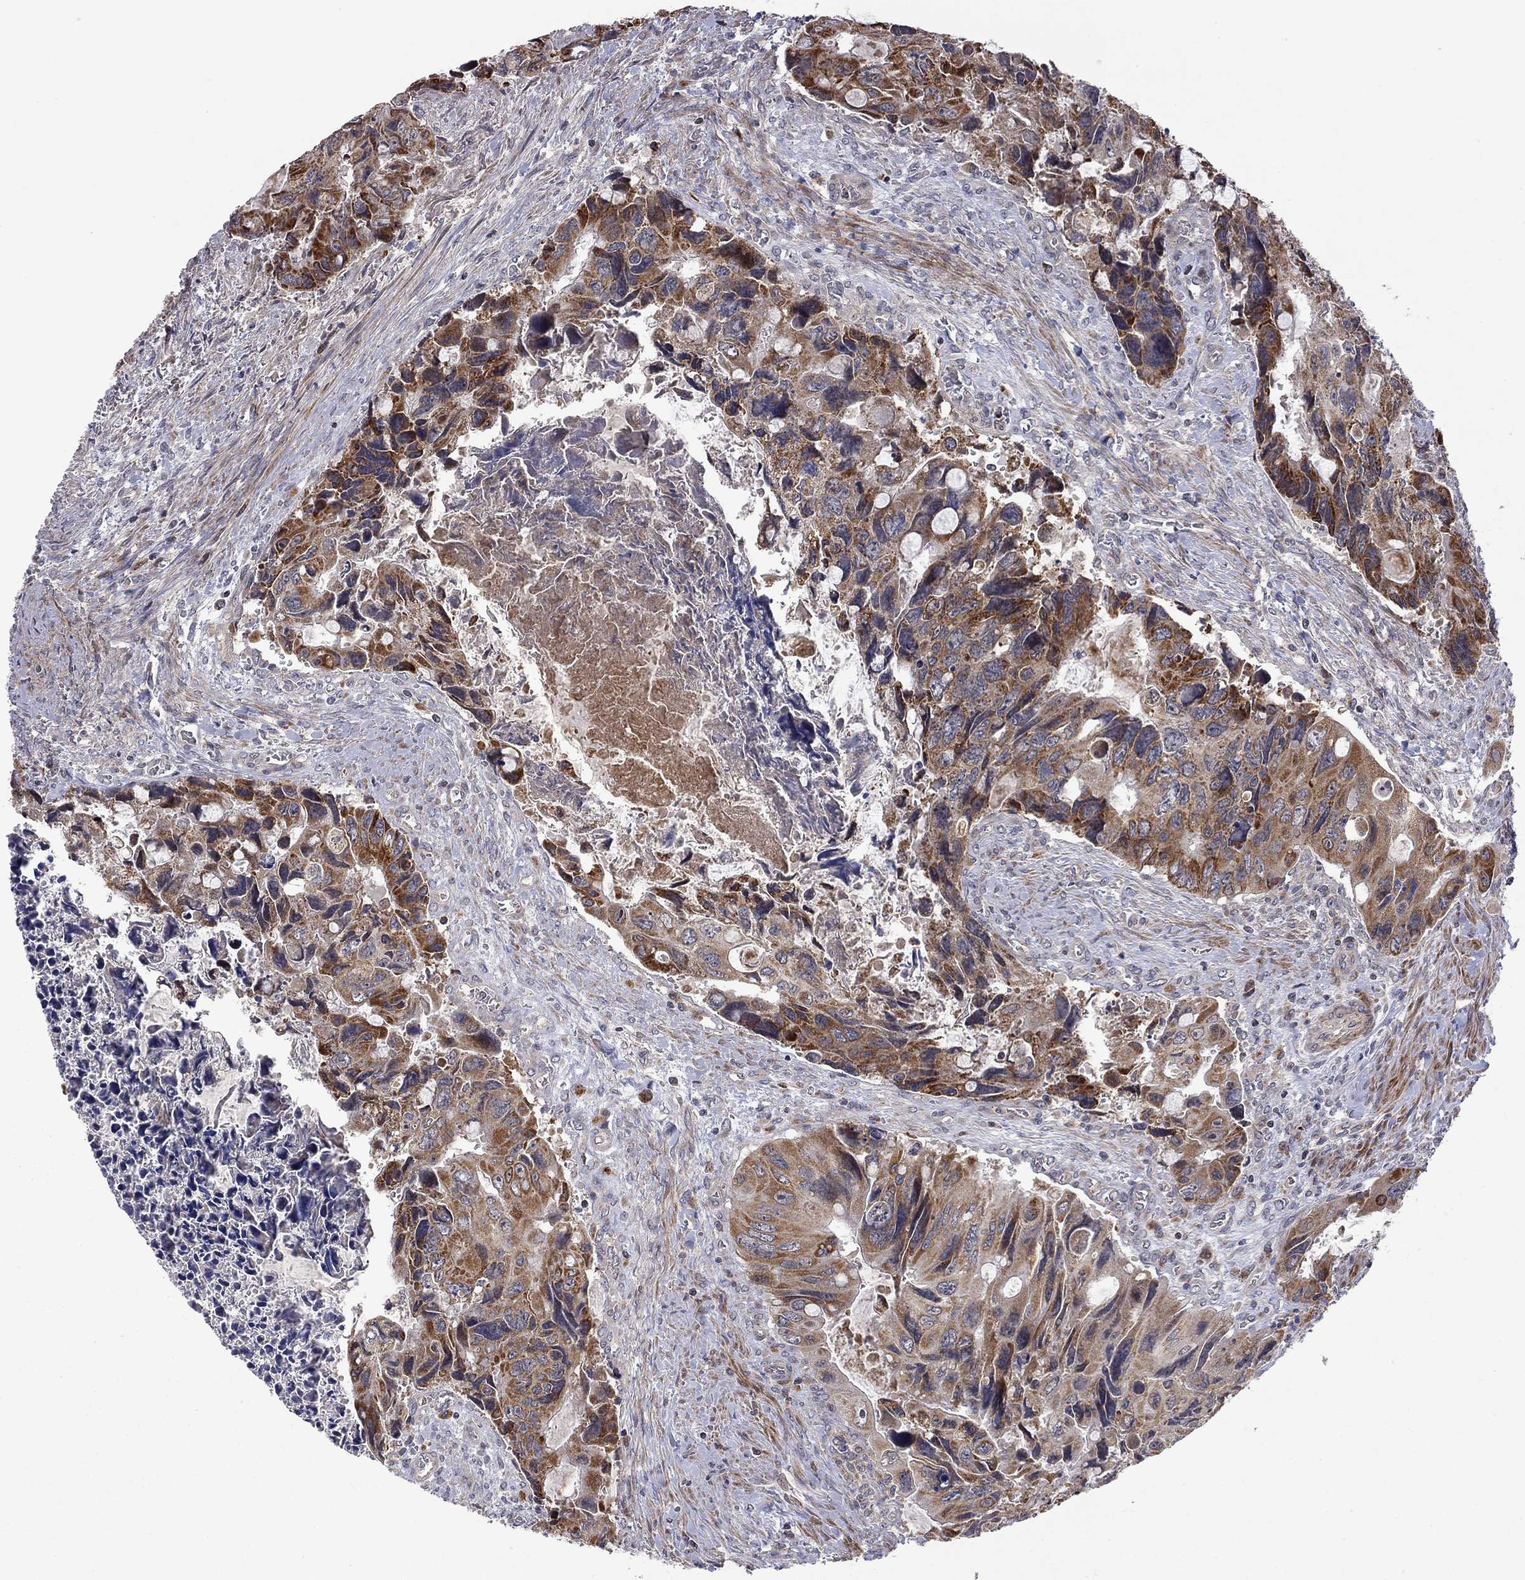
{"staining": {"intensity": "strong", "quantity": "<25%", "location": "cytoplasmic/membranous"}, "tissue": "colorectal cancer", "cell_type": "Tumor cells", "image_type": "cancer", "snomed": [{"axis": "morphology", "description": "Adenocarcinoma, NOS"}, {"axis": "topography", "description": "Rectum"}], "caption": "Immunohistochemical staining of human colorectal cancer demonstrates strong cytoplasmic/membranous protein staining in about <25% of tumor cells.", "gene": "IDS", "patient": {"sex": "male", "age": 62}}